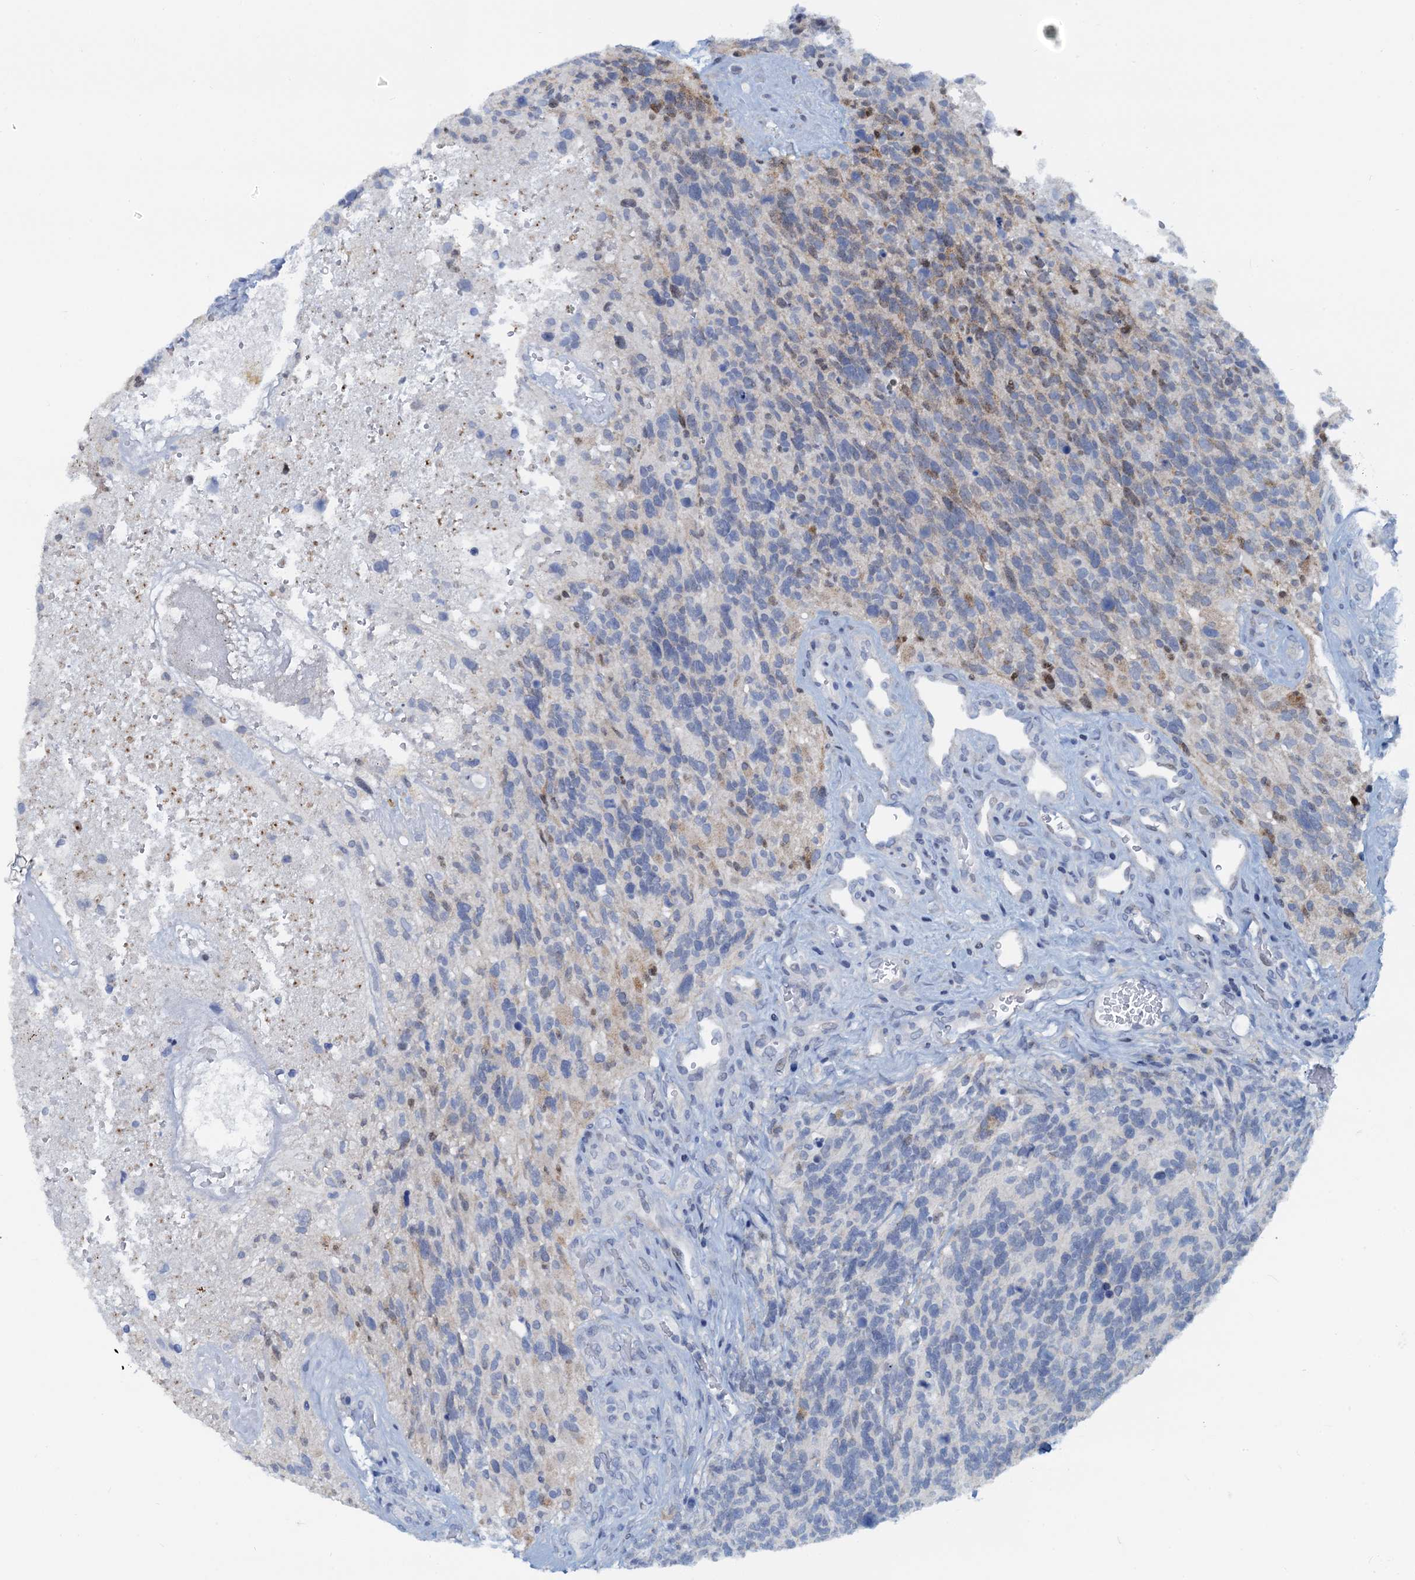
{"staining": {"intensity": "weak", "quantity": "<25%", "location": "cytoplasmic/membranous,nuclear"}, "tissue": "glioma", "cell_type": "Tumor cells", "image_type": "cancer", "snomed": [{"axis": "morphology", "description": "Glioma, malignant, High grade"}, {"axis": "topography", "description": "Brain"}], "caption": "The micrograph demonstrates no staining of tumor cells in glioma.", "gene": "PTGES3", "patient": {"sex": "male", "age": 76}}